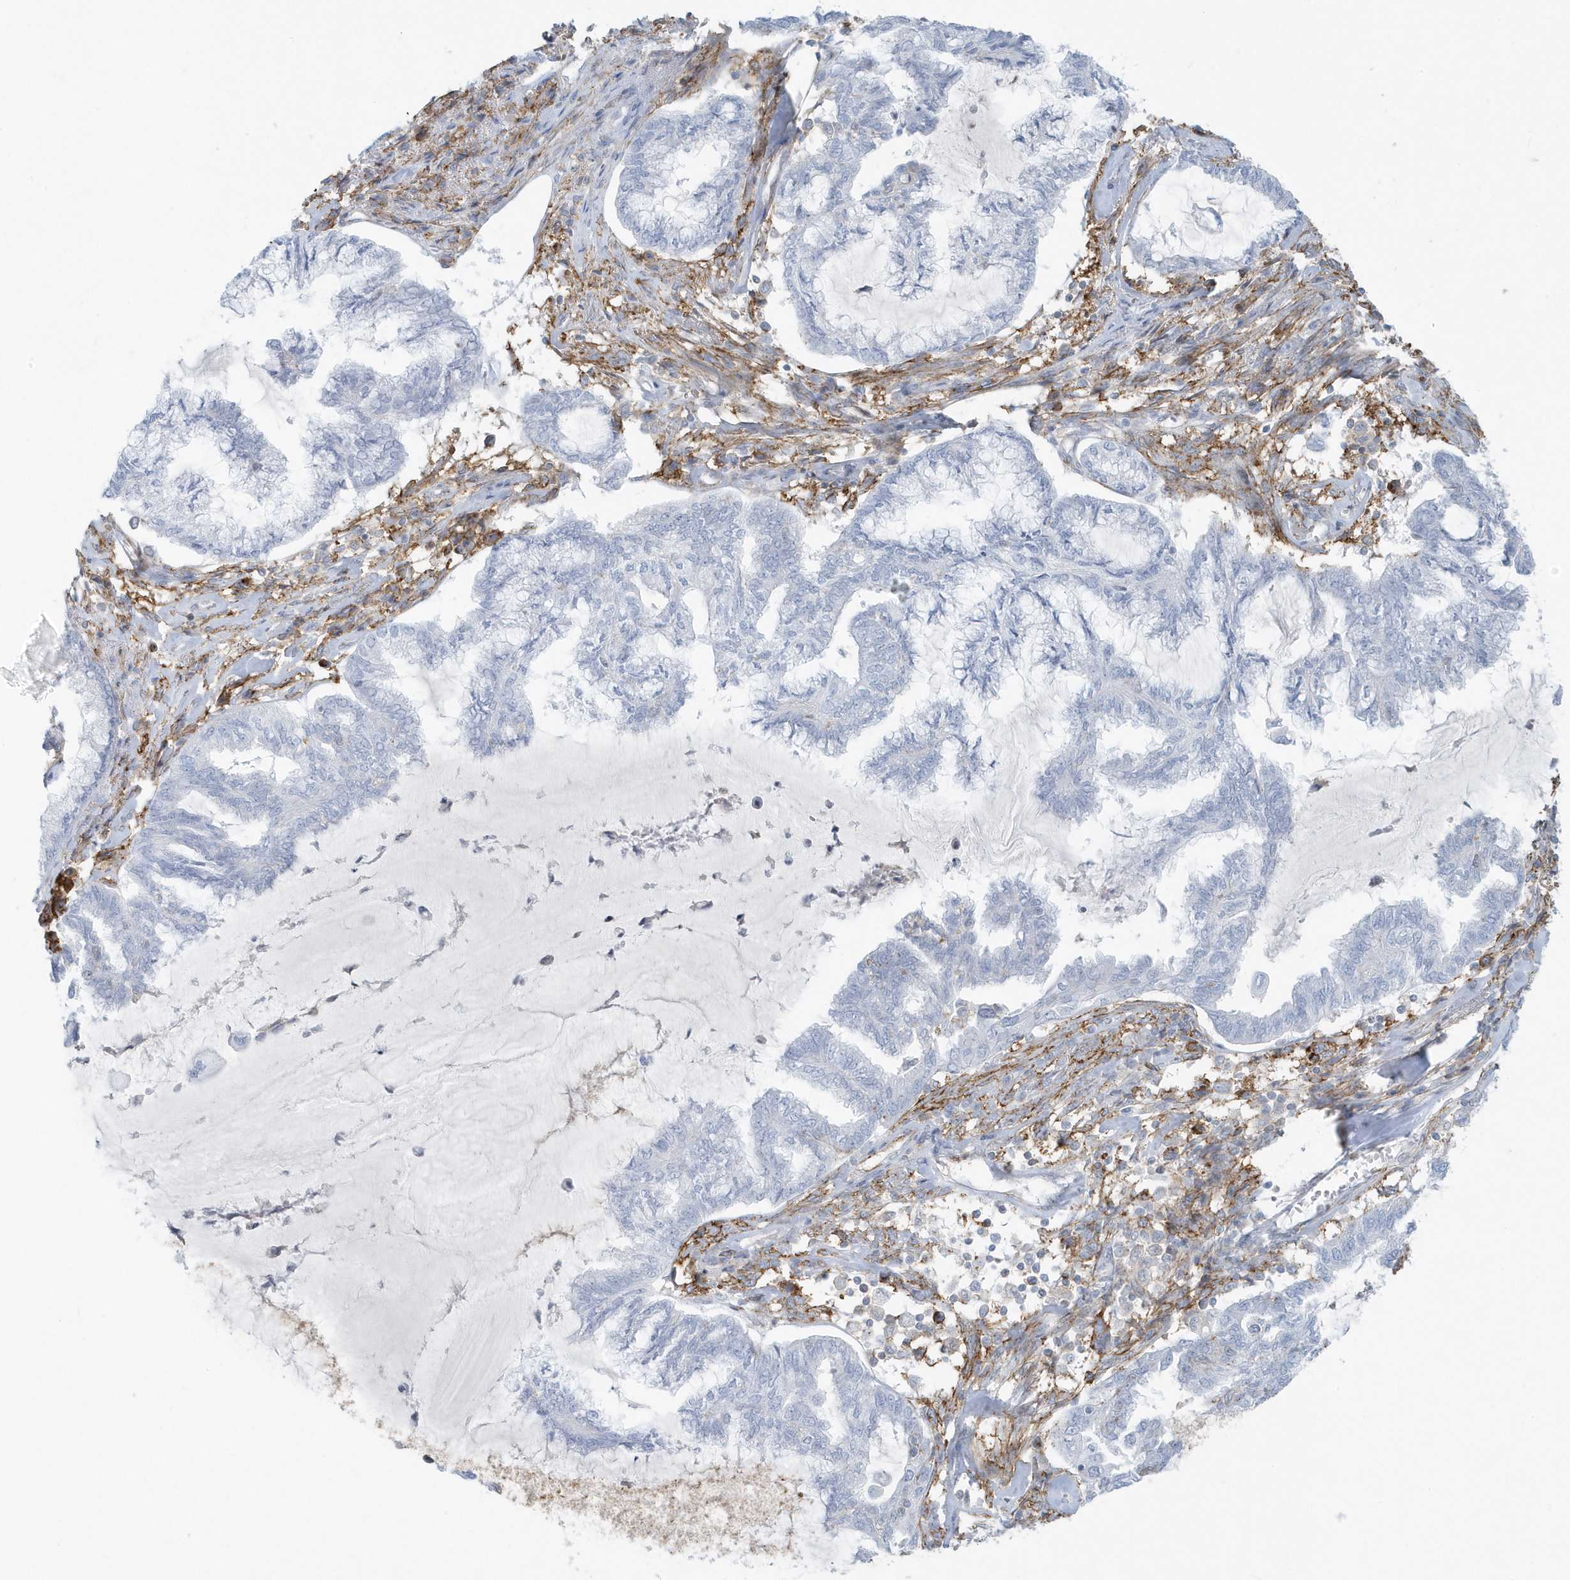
{"staining": {"intensity": "negative", "quantity": "none", "location": "none"}, "tissue": "endometrial cancer", "cell_type": "Tumor cells", "image_type": "cancer", "snomed": [{"axis": "morphology", "description": "Adenocarcinoma, NOS"}, {"axis": "topography", "description": "Endometrium"}], "caption": "Immunohistochemistry (IHC) of endometrial adenocarcinoma shows no staining in tumor cells.", "gene": "CACNB2", "patient": {"sex": "female", "age": 86}}